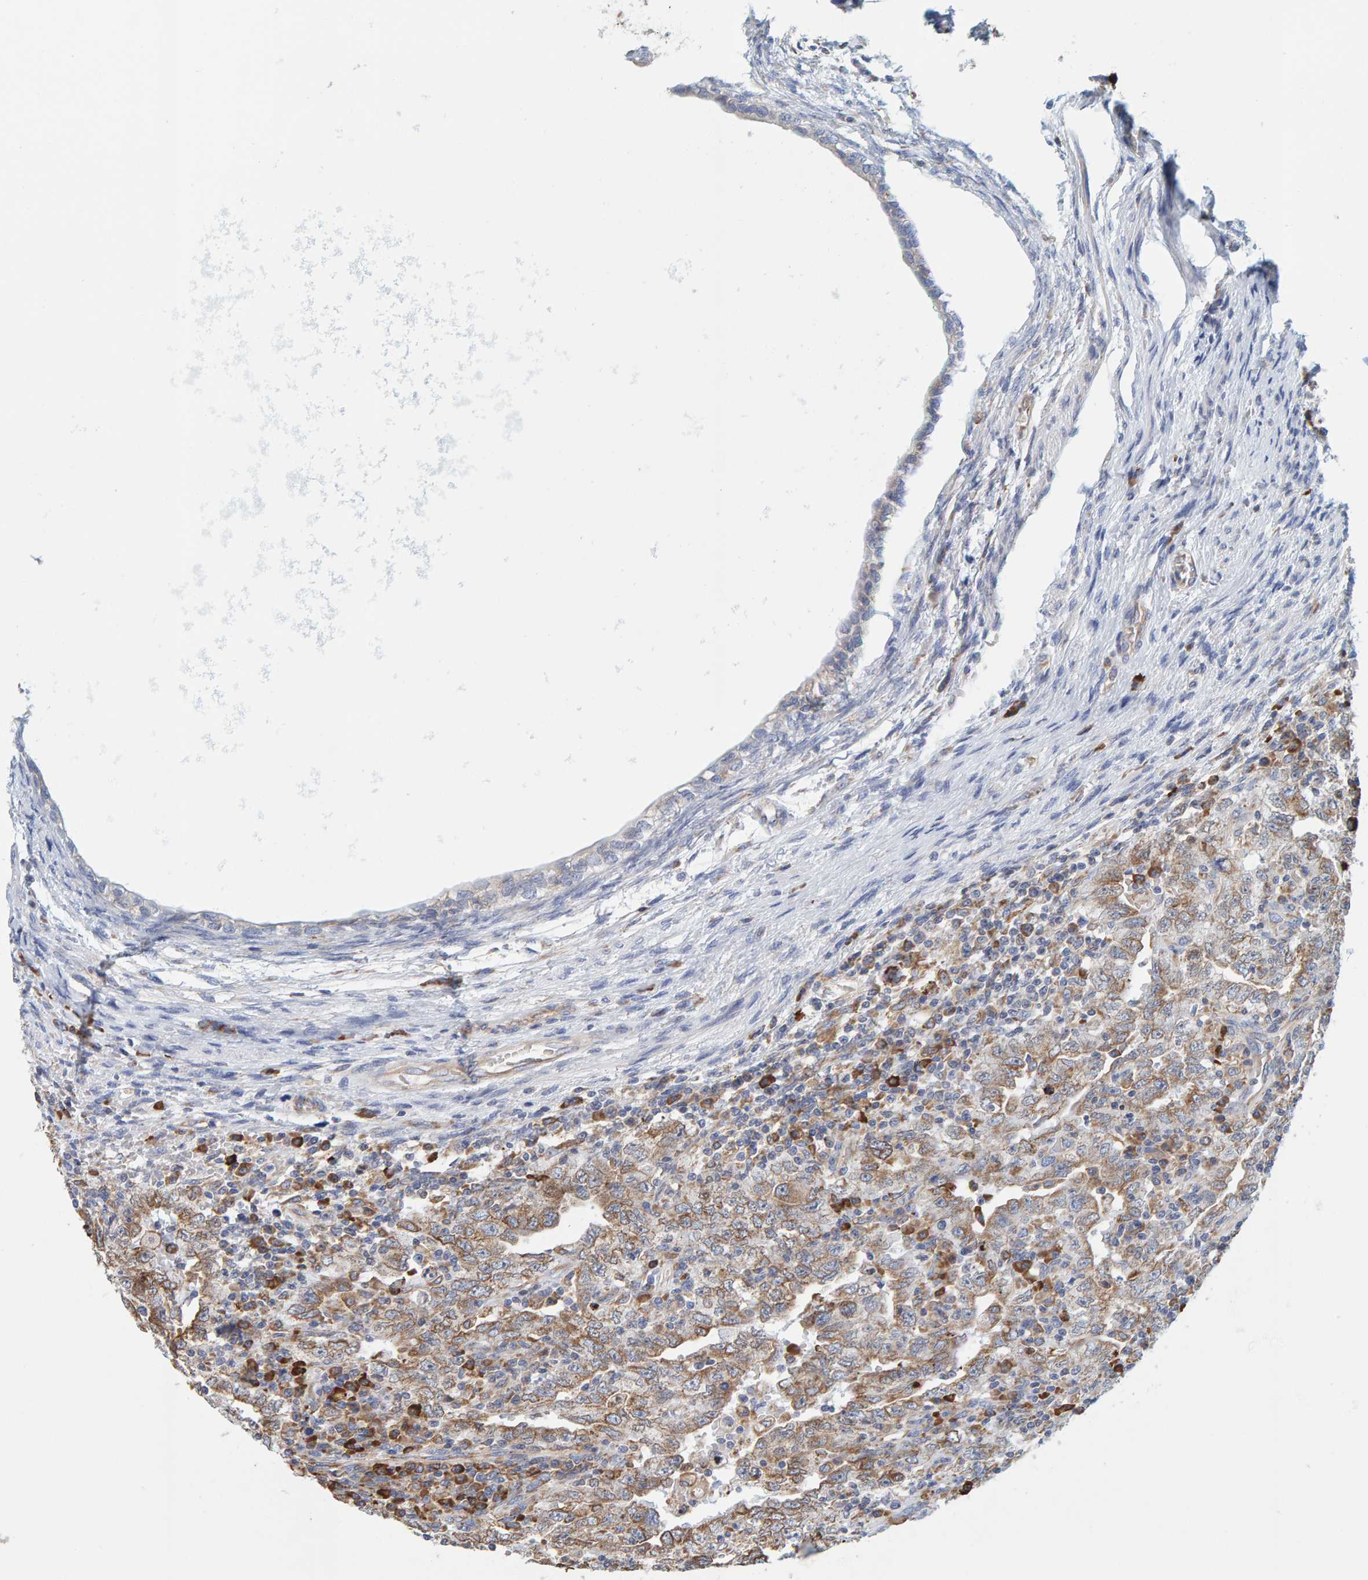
{"staining": {"intensity": "moderate", "quantity": ">75%", "location": "cytoplasmic/membranous"}, "tissue": "testis cancer", "cell_type": "Tumor cells", "image_type": "cancer", "snomed": [{"axis": "morphology", "description": "Carcinoma, Embryonal, NOS"}, {"axis": "topography", "description": "Testis"}], "caption": "Tumor cells show moderate cytoplasmic/membranous expression in approximately >75% of cells in testis embryonal carcinoma. Nuclei are stained in blue.", "gene": "SGPL1", "patient": {"sex": "male", "age": 26}}